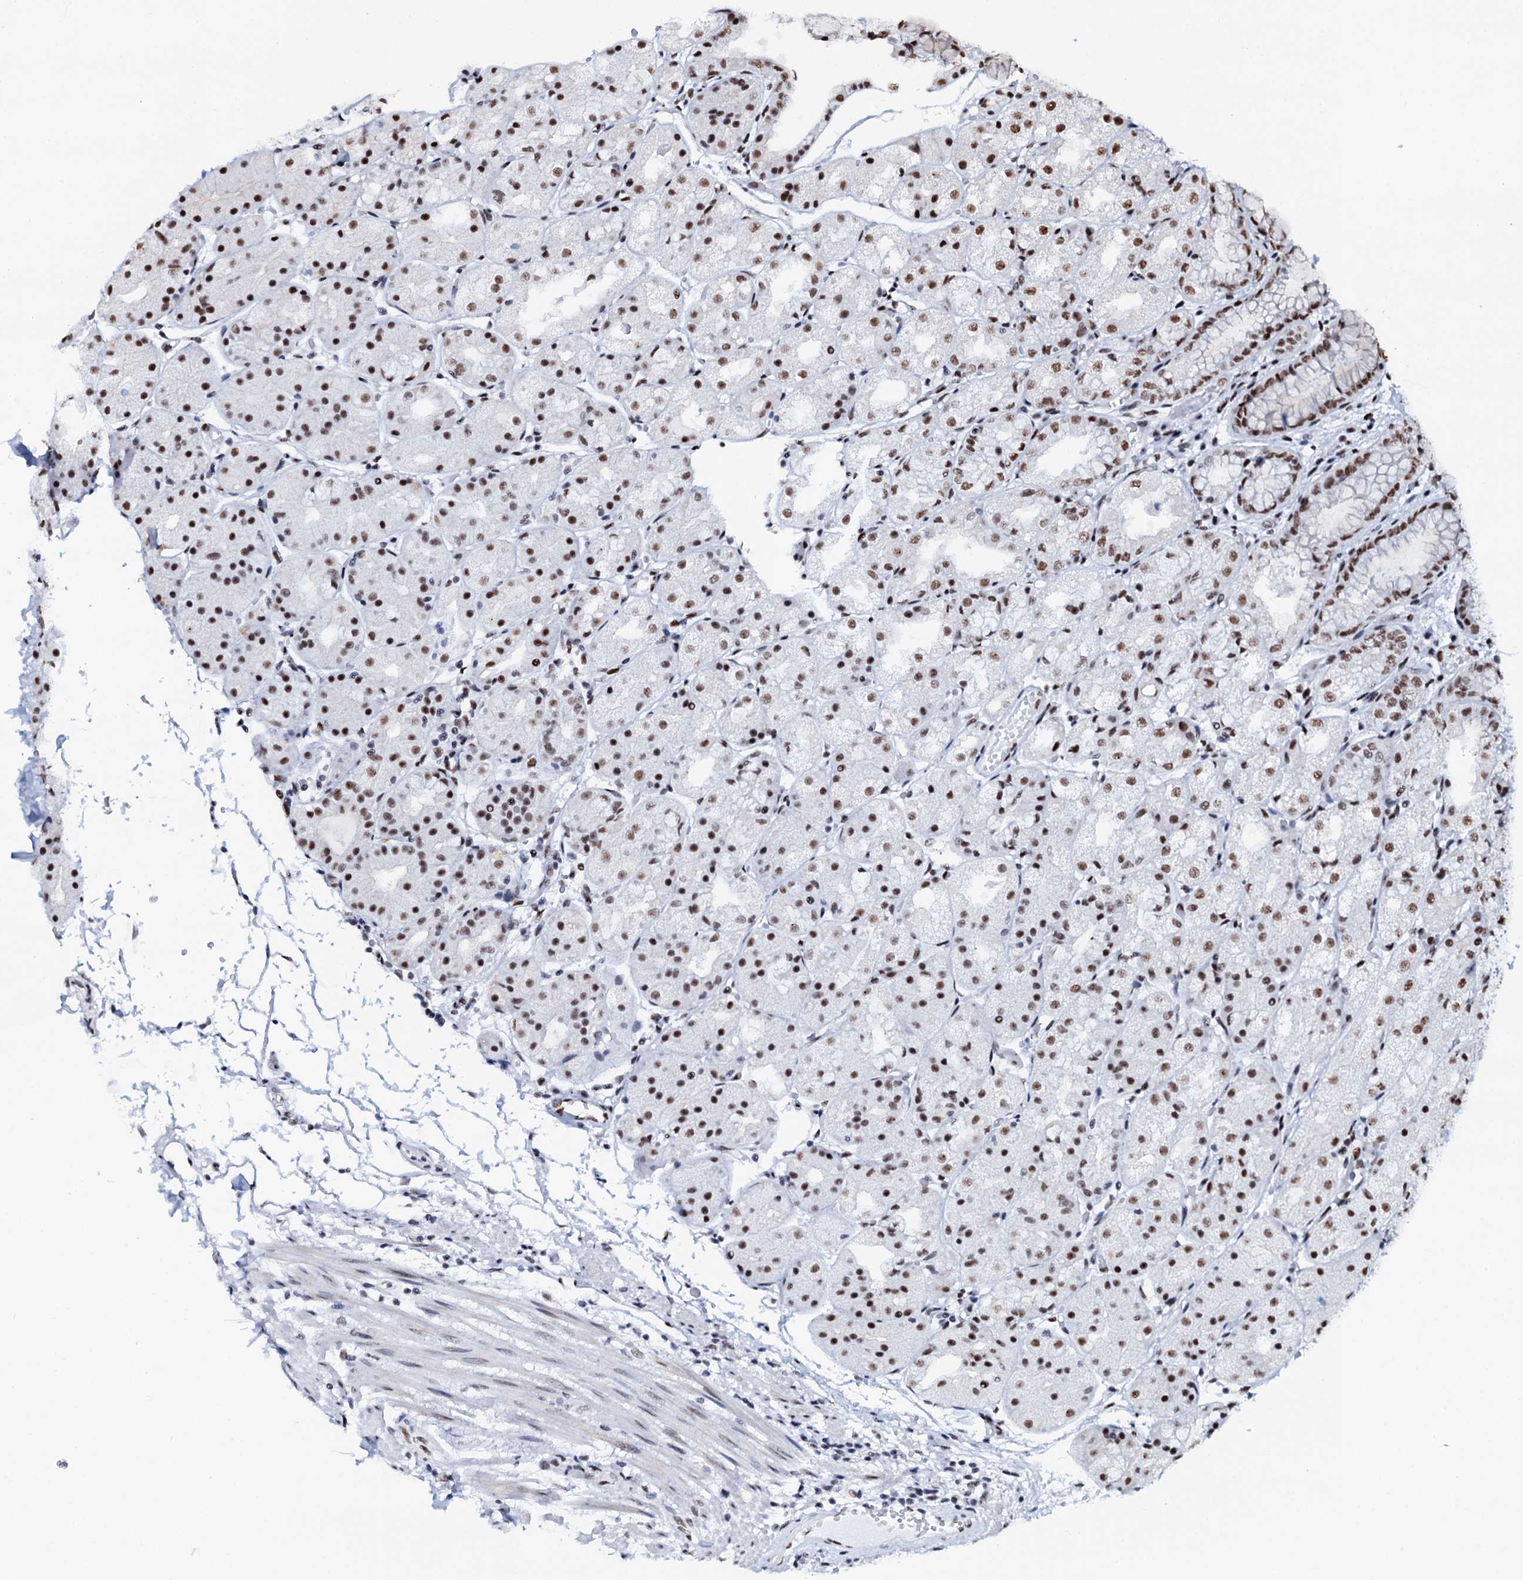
{"staining": {"intensity": "strong", "quantity": ">75%", "location": "nuclear"}, "tissue": "stomach", "cell_type": "Glandular cells", "image_type": "normal", "snomed": [{"axis": "morphology", "description": "Normal tissue, NOS"}, {"axis": "topography", "description": "Stomach, upper"}], "caption": "The photomicrograph exhibits immunohistochemical staining of unremarkable stomach. There is strong nuclear positivity is seen in about >75% of glandular cells. Nuclei are stained in blue.", "gene": "NKAPD1", "patient": {"sex": "male", "age": 72}}